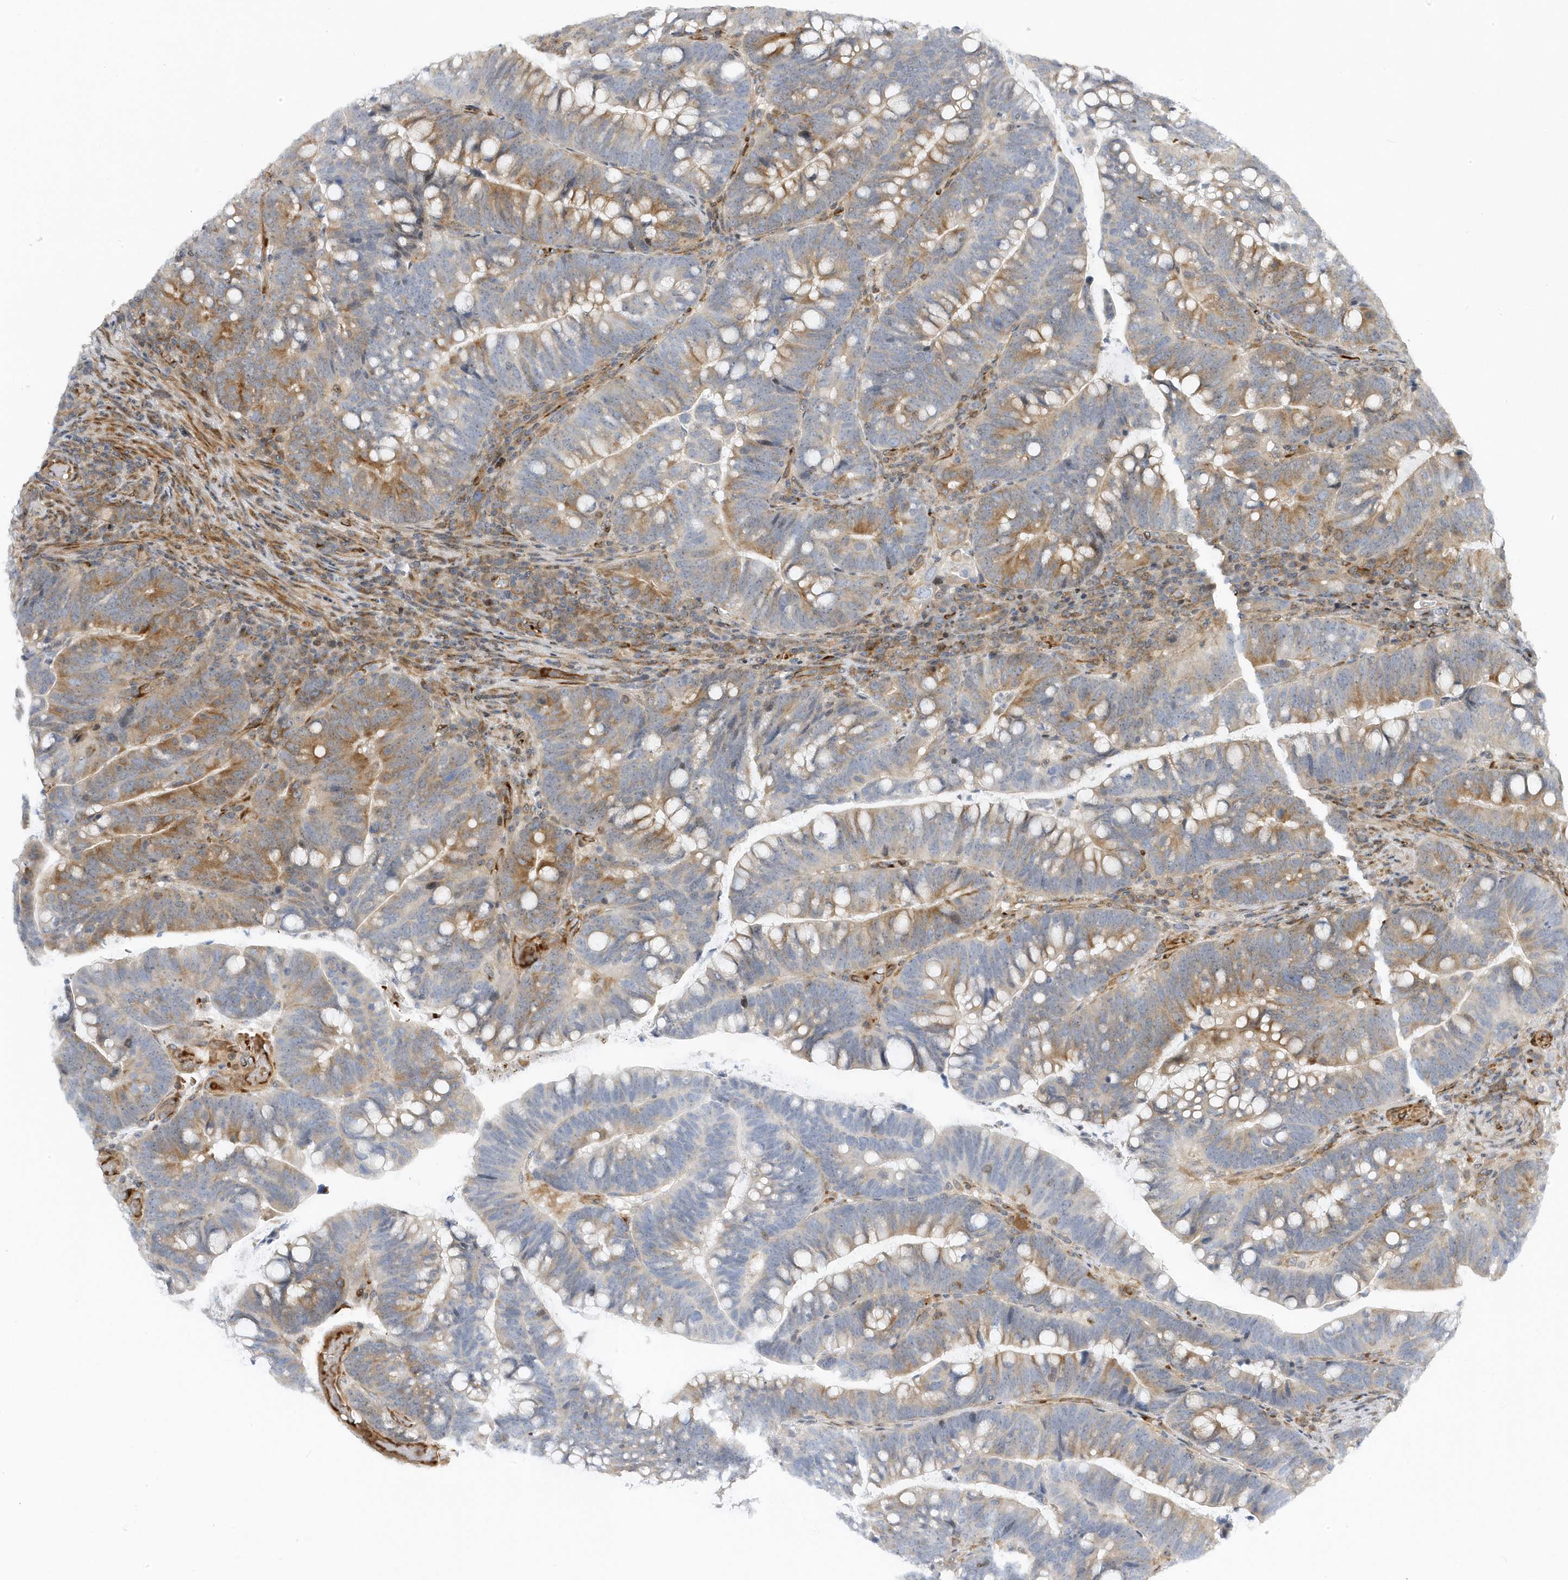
{"staining": {"intensity": "moderate", "quantity": "25%-75%", "location": "cytoplasmic/membranous"}, "tissue": "colorectal cancer", "cell_type": "Tumor cells", "image_type": "cancer", "snomed": [{"axis": "morphology", "description": "Adenocarcinoma, NOS"}, {"axis": "topography", "description": "Colon"}], "caption": "Protein expression analysis of colorectal cancer shows moderate cytoplasmic/membranous staining in approximately 25%-75% of tumor cells.", "gene": "MAP7D3", "patient": {"sex": "female", "age": 66}}